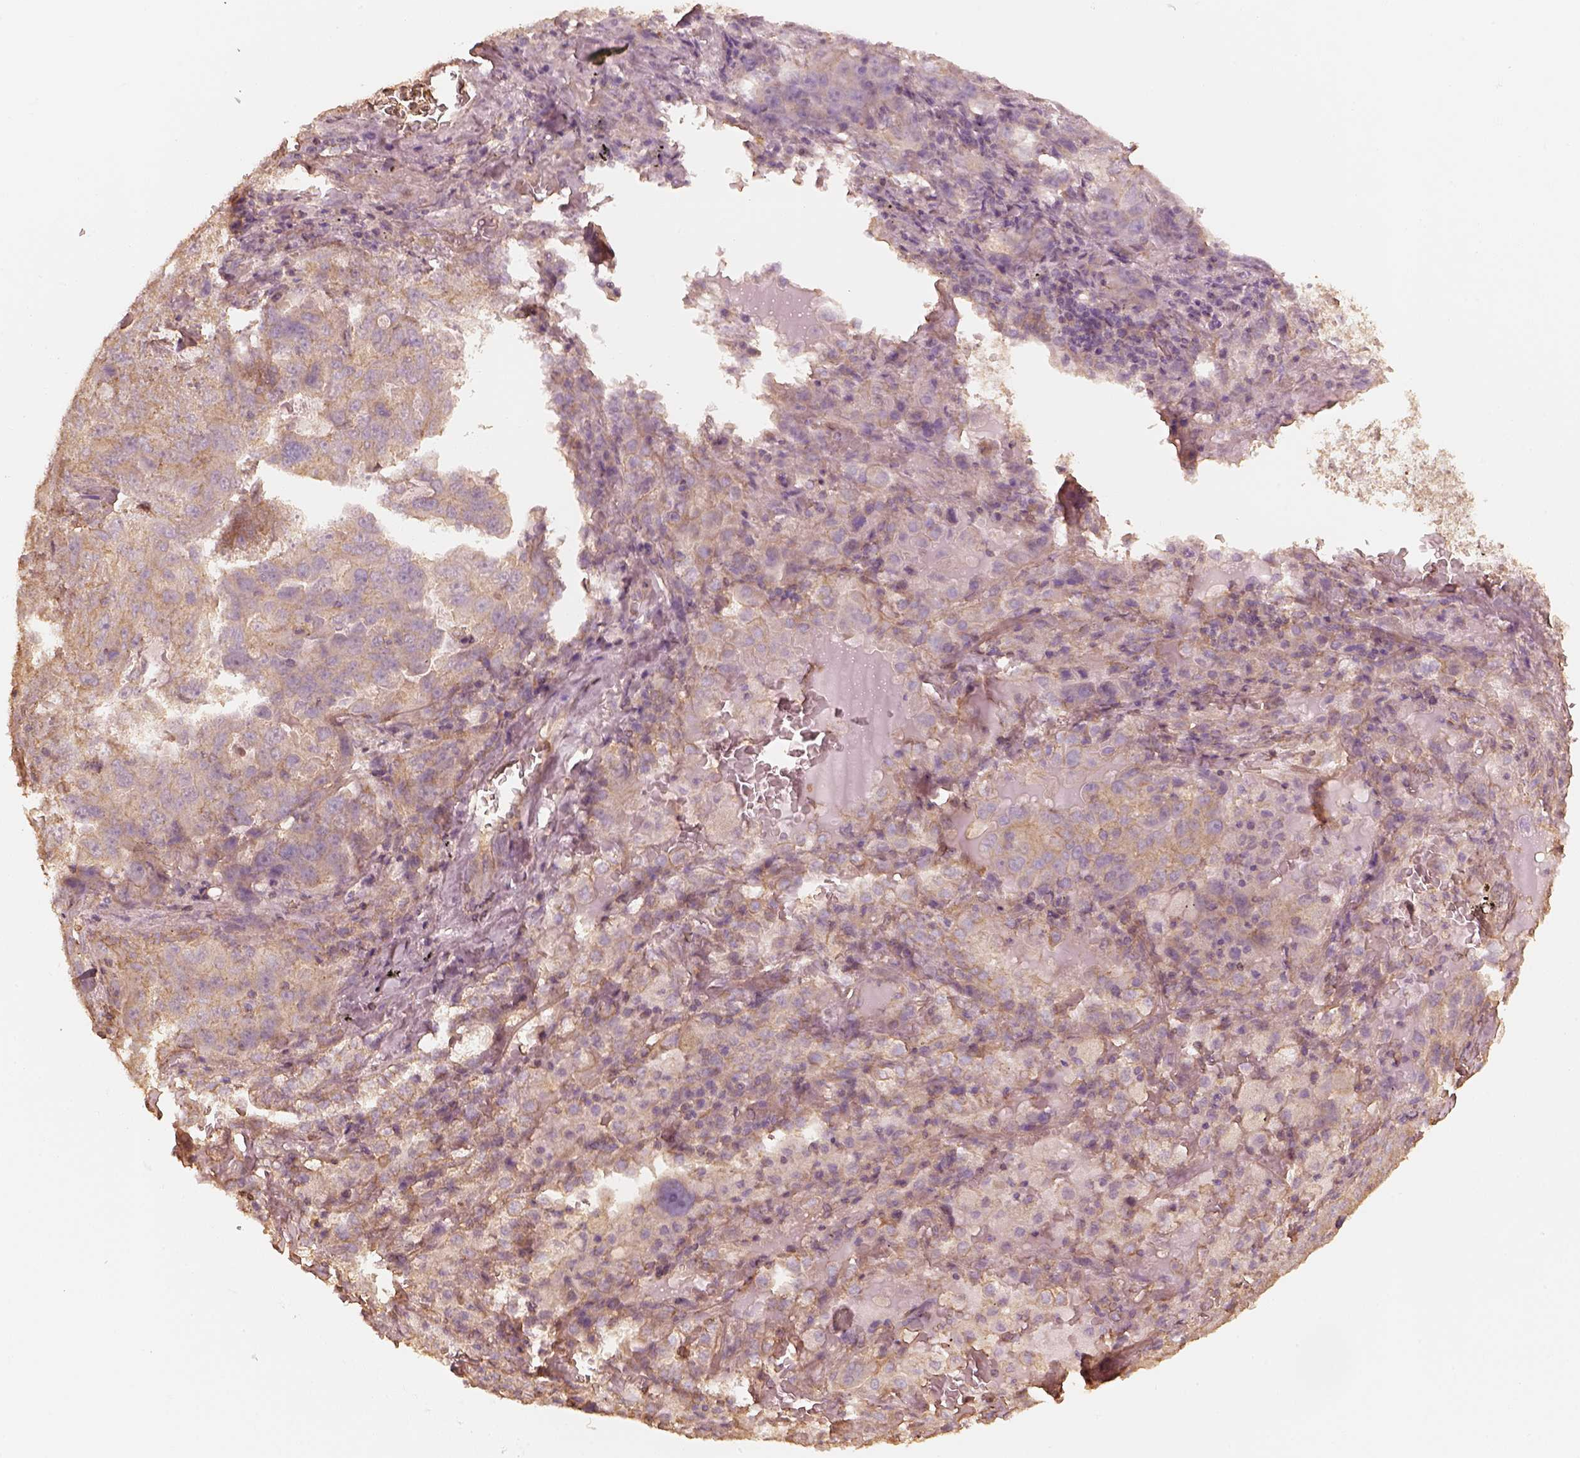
{"staining": {"intensity": "moderate", "quantity": "25%-75%", "location": "cytoplasmic/membranous"}, "tissue": "lung cancer", "cell_type": "Tumor cells", "image_type": "cancer", "snomed": [{"axis": "morphology", "description": "Adenocarcinoma, NOS"}, {"axis": "topography", "description": "Lung"}], "caption": "Immunohistochemistry histopathology image of human lung cancer stained for a protein (brown), which exhibits medium levels of moderate cytoplasmic/membranous positivity in about 25%-75% of tumor cells.", "gene": "WDR7", "patient": {"sex": "female", "age": 61}}